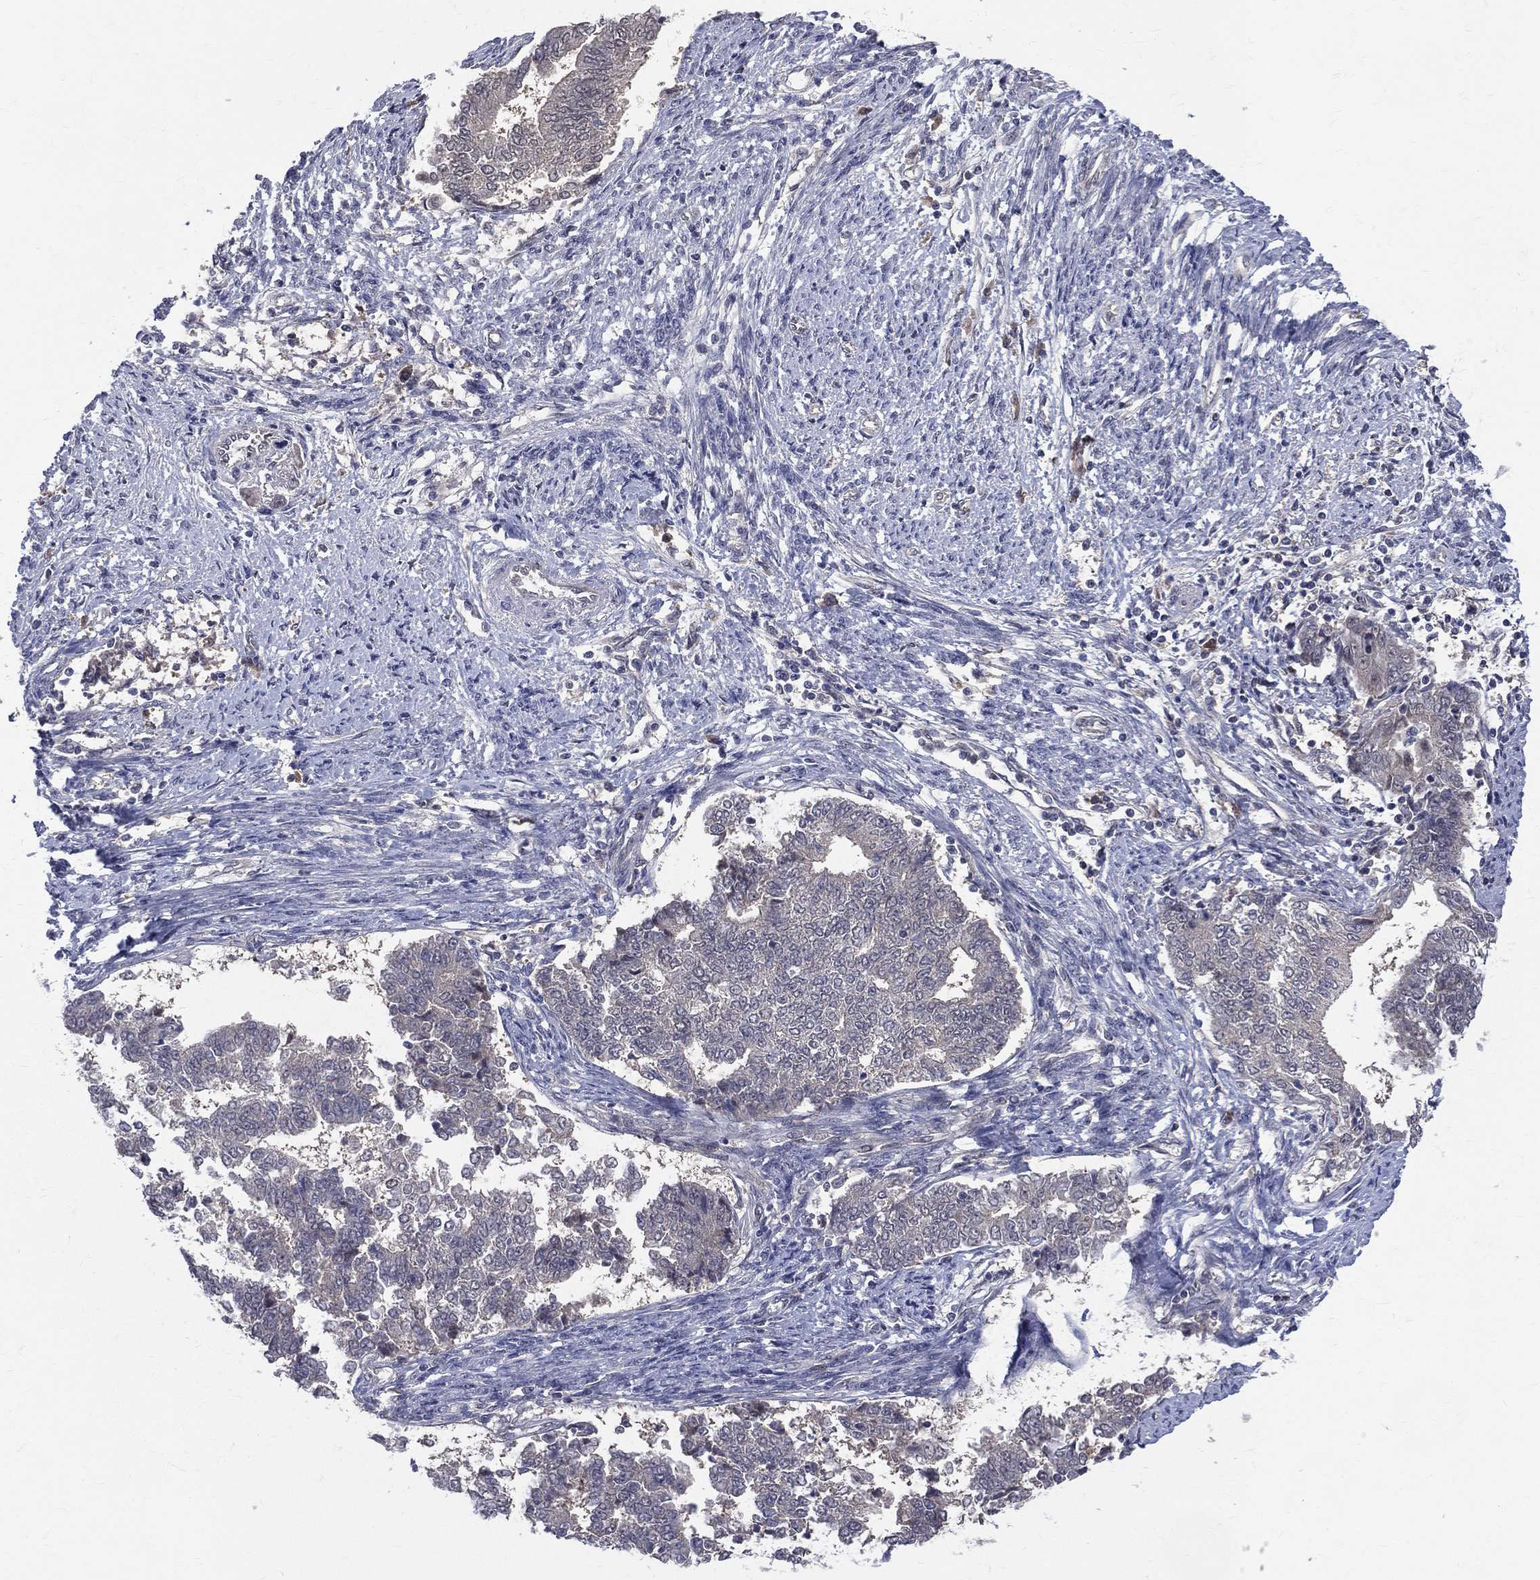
{"staining": {"intensity": "negative", "quantity": "none", "location": "none"}, "tissue": "endometrial cancer", "cell_type": "Tumor cells", "image_type": "cancer", "snomed": [{"axis": "morphology", "description": "Adenocarcinoma, NOS"}, {"axis": "topography", "description": "Endometrium"}], "caption": "Endometrial adenocarcinoma was stained to show a protein in brown. There is no significant staining in tumor cells. (Stains: DAB (3,3'-diaminobenzidine) immunohistochemistry with hematoxylin counter stain, Microscopy: brightfield microscopy at high magnification).", "gene": "DLG4", "patient": {"sex": "female", "age": 65}}